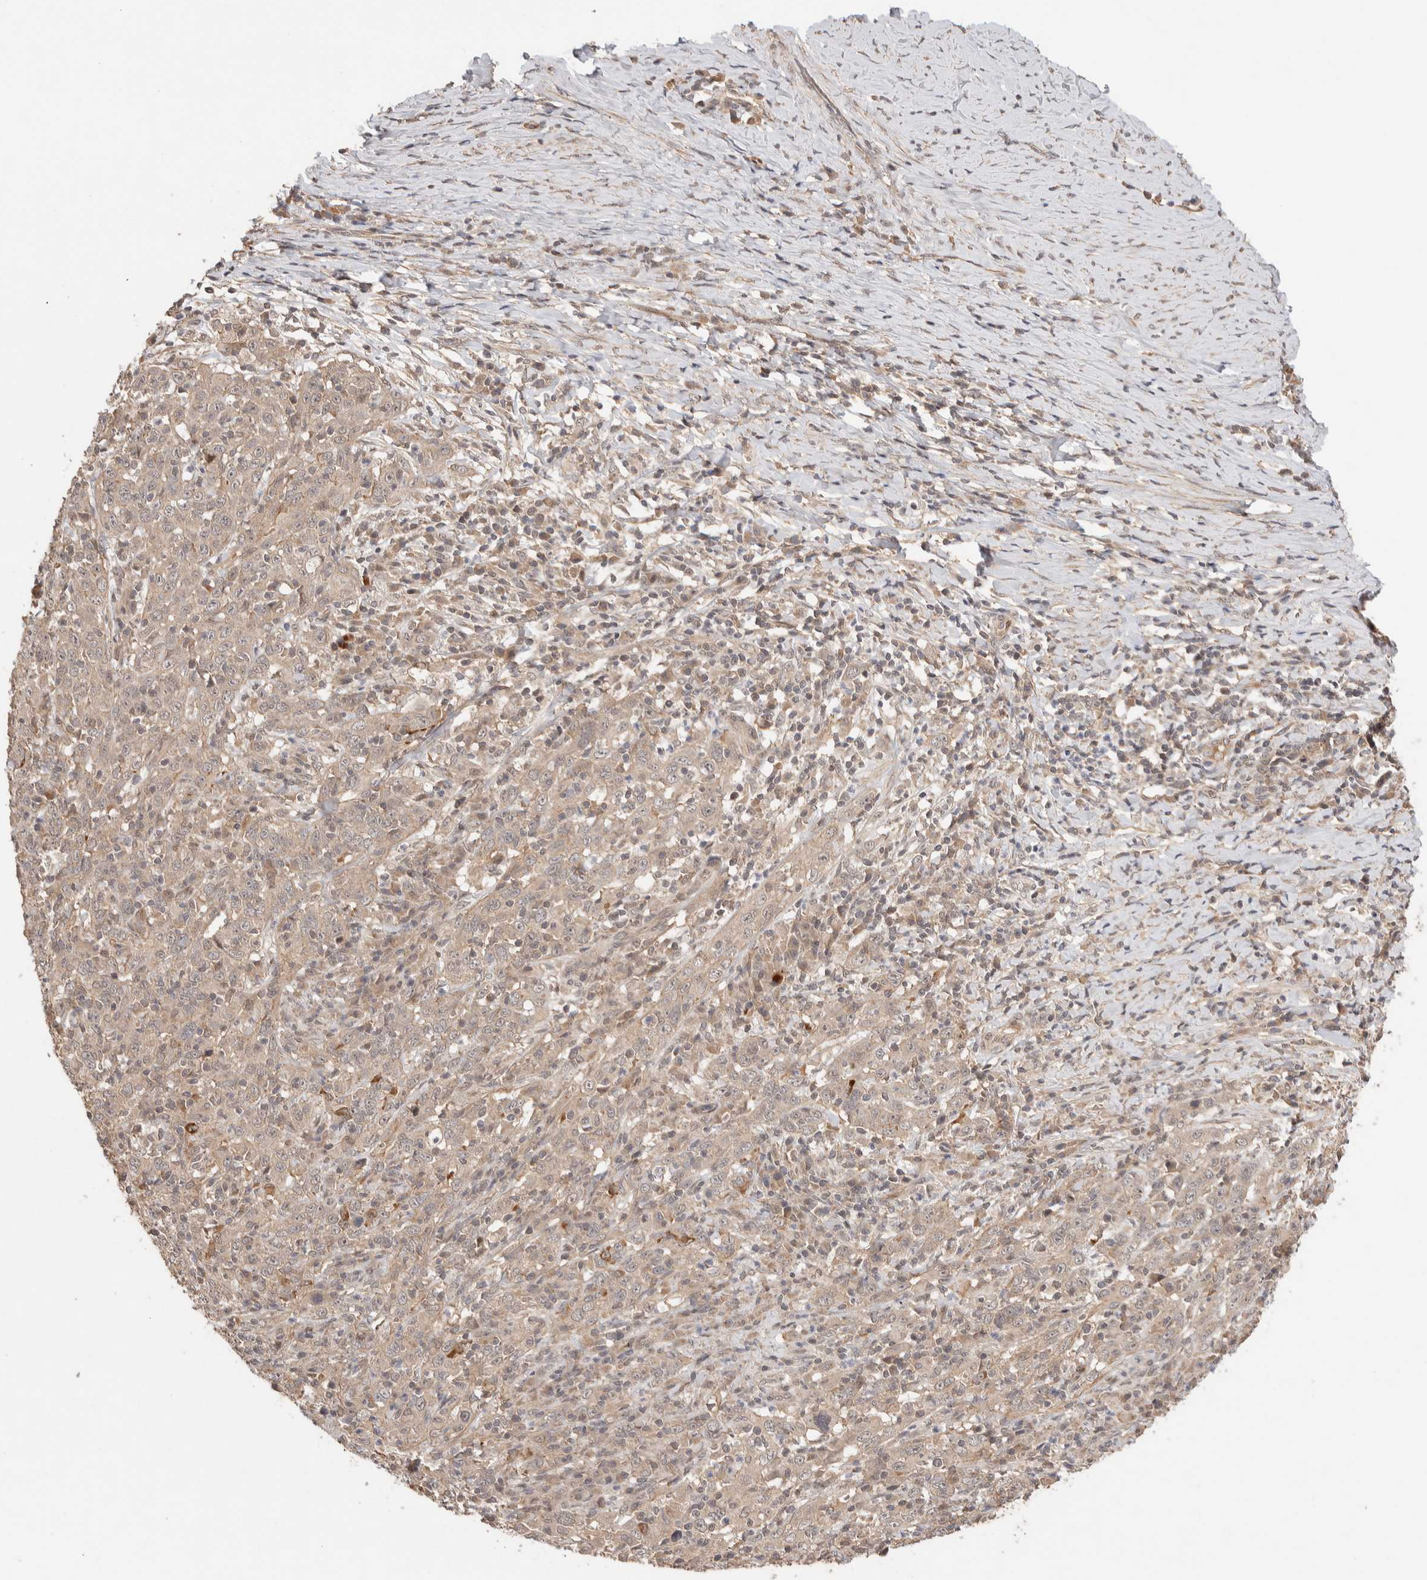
{"staining": {"intensity": "weak", "quantity": ">75%", "location": "cytoplasmic/membranous"}, "tissue": "cervical cancer", "cell_type": "Tumor cells", "image_type": "cancer", "snomed": [{"axis": "morphology", "description": "Squamous cell carcinoma, NOS"}, {"axis": "topography", "description": "Cervix"}], "caption": "Immunohistochemical staining of cervical cancer exhibits weak cytoplasmic/membranous protein positivity in about >75% of tumor cells.", "gene": "PRDM15", "patient": {"sex": "female", "age": 46}}